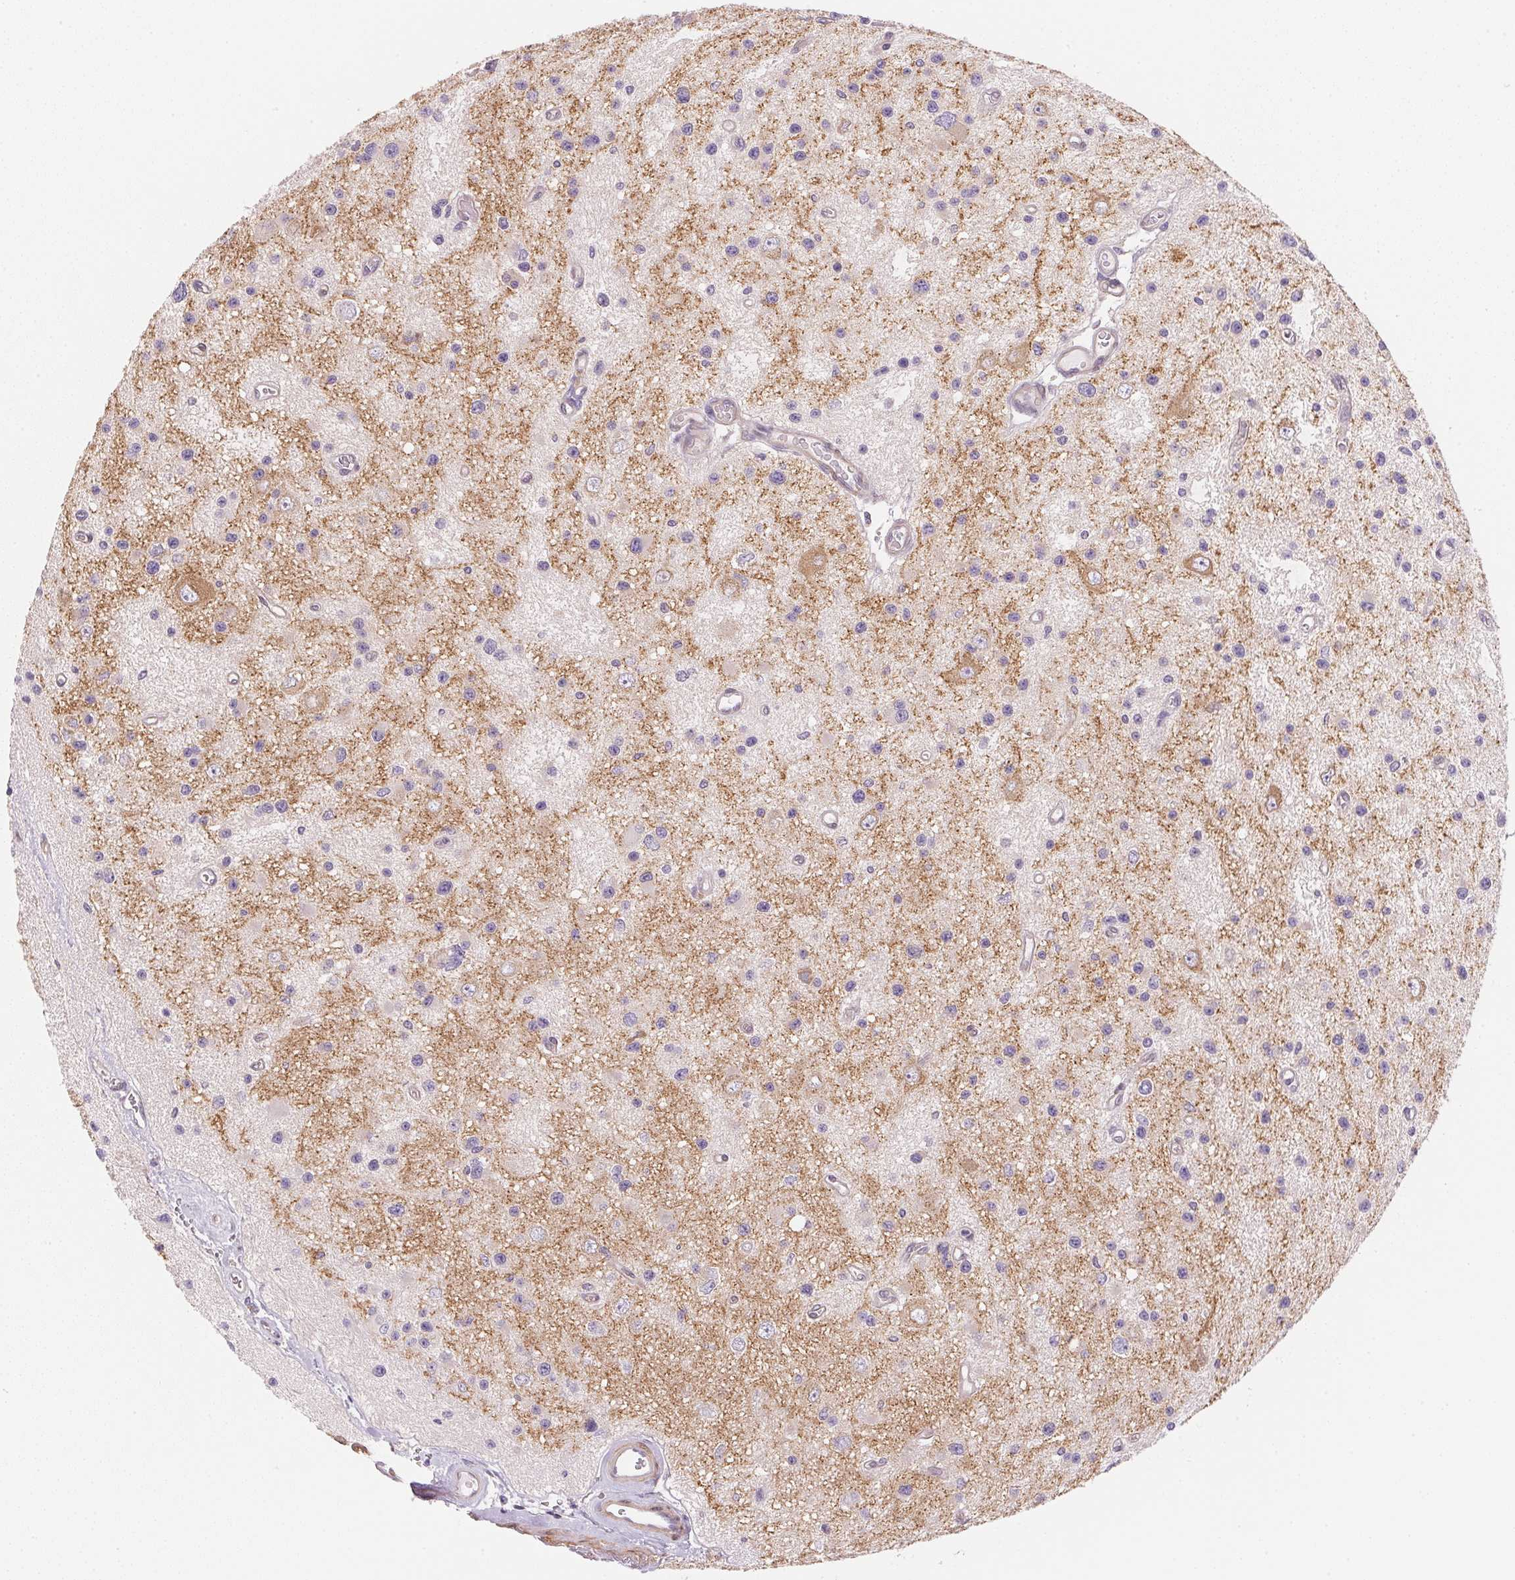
{"staining": {"intensity": "negative", "quantity": "none", "location": "none"}, "tissue": "glioma", "cell_type": "Tumor cells", "image_type": "cancer", "snomed": [{"axis": "morphology", "description": "Glioma, malignant, Low grade"}, {"axis": "topography", "description": "Brain"}], "caption": "Tumor cells are negative for protein expression in human malignant glioma (low-grade).", "gene": "SMTN", "patient": {"sex": "male", "age": 43}}